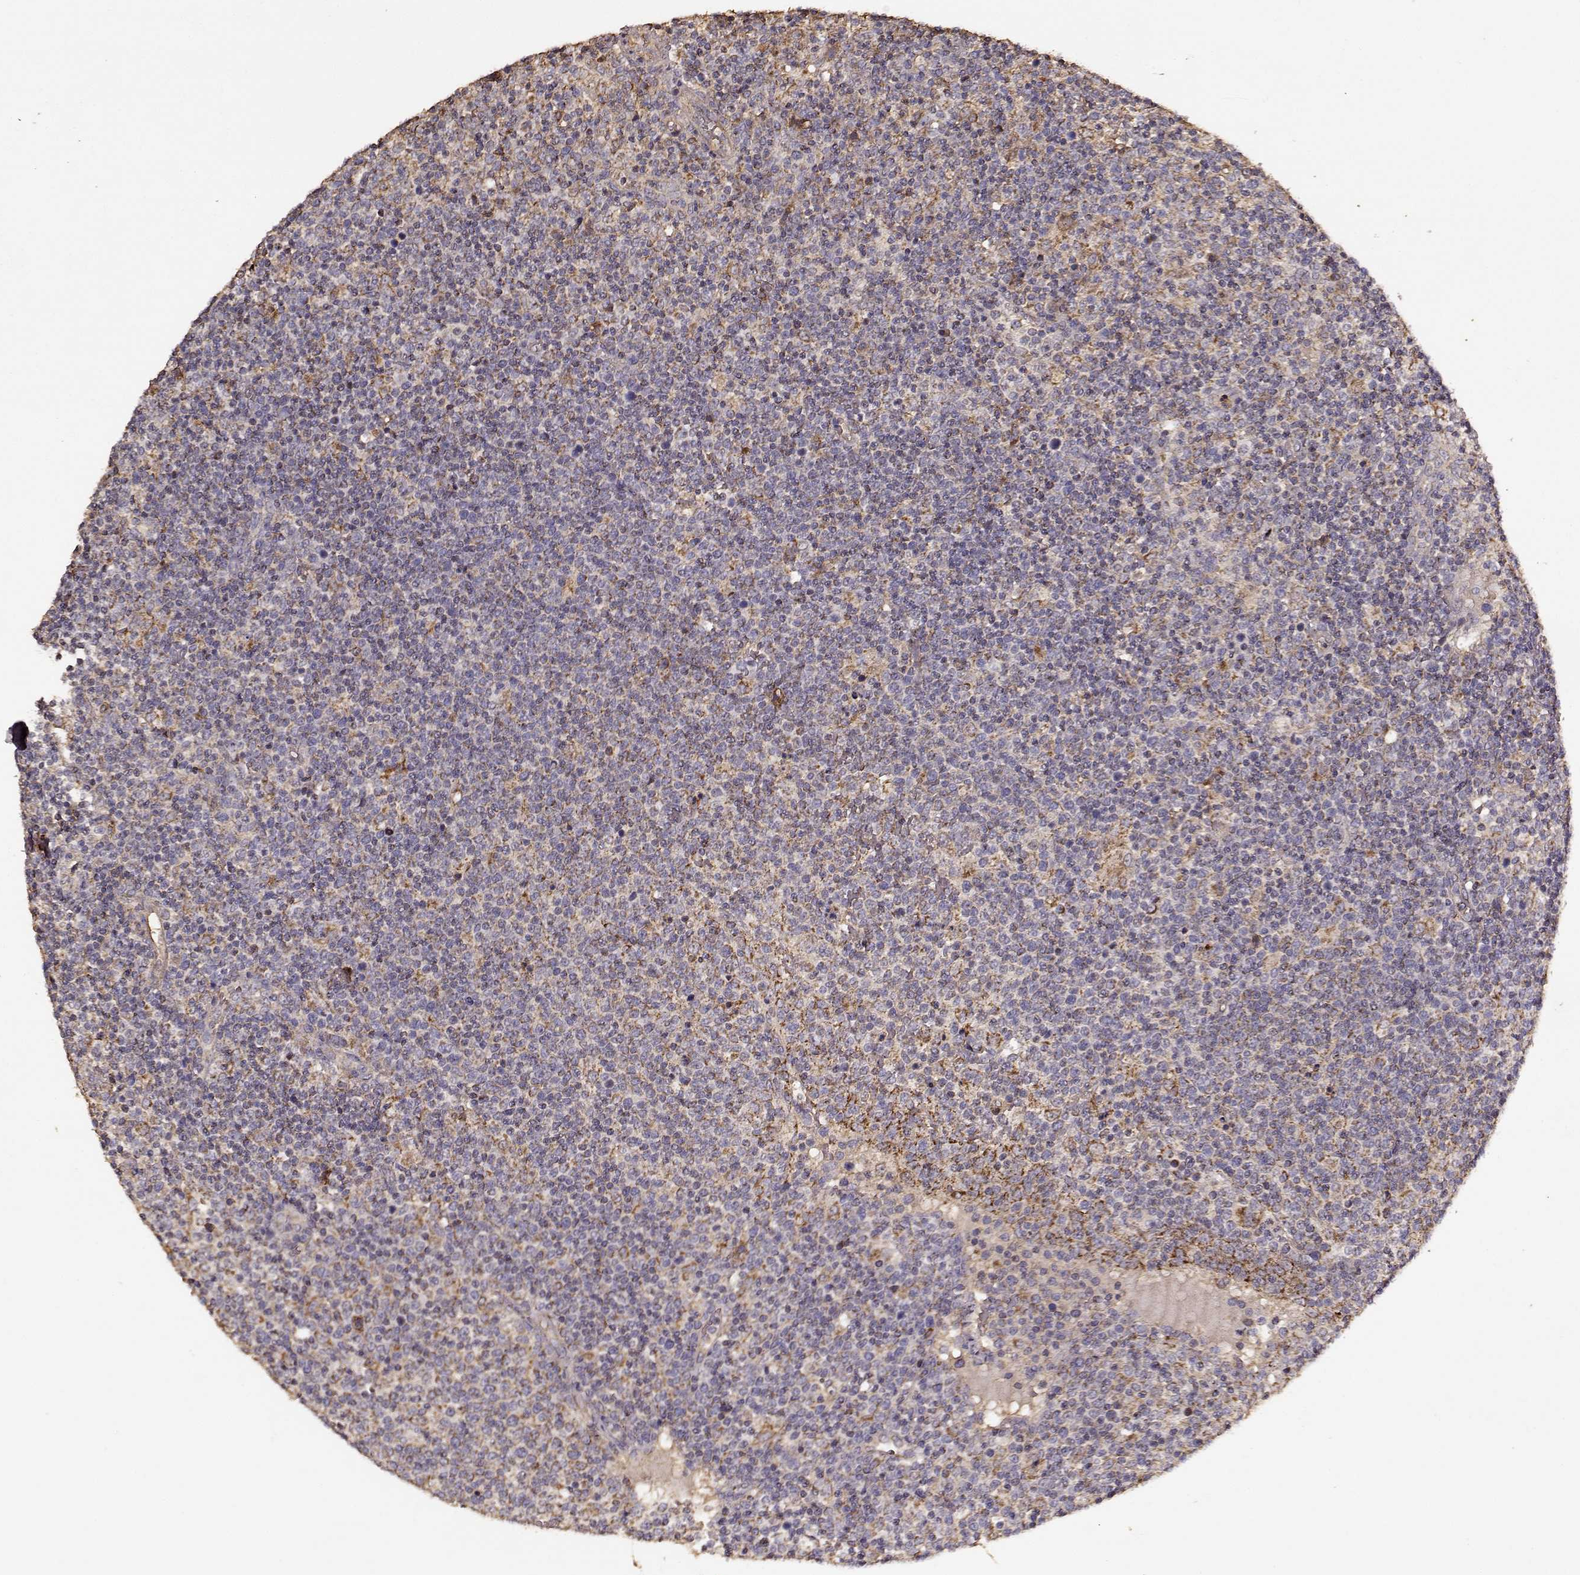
{"staining": {"intensity": "moderate", "quantity": "25%-75%", "location": "cytoplasmic/membranous"}, "tissue": "lymphoma", "cell_type": "Tumor cells", "image_type": "cancer", "snomed": [{"axis": "morphology", "description": "Malignant lymphoma, non-Hodgkin's type, High grade"}, {"axis": "topography", "description": "Lymph node"}], "caption": "Protein expression analysis of human malignant lymphoma, non-Hodgkin's type (high-grade) reveals moderate cytoplasmic/membranous positivity in about 25%-75% of tumor cells.", "gene": "PTGES2", "patient": {"sex": "male", "age": 61}}